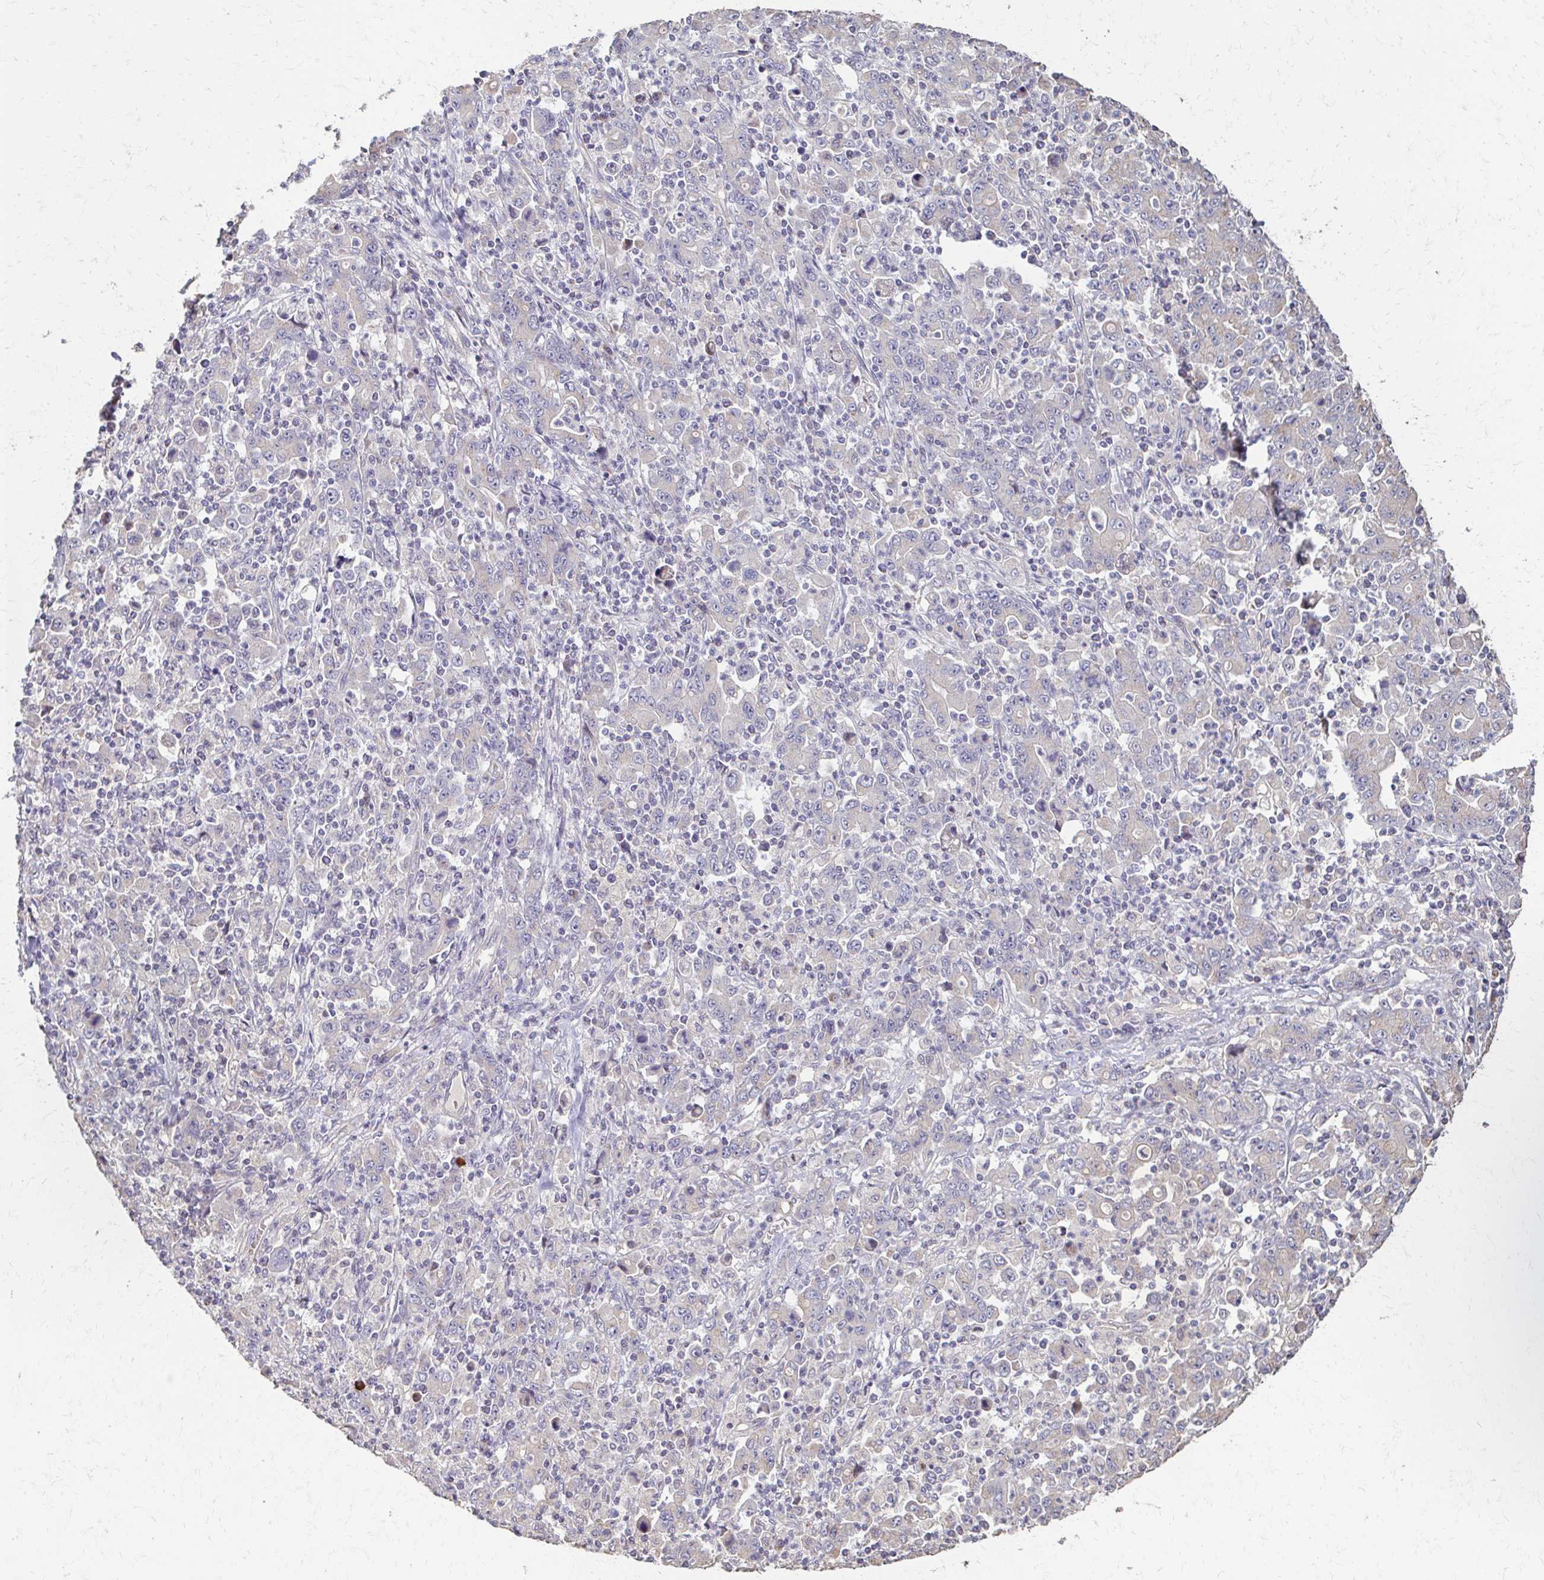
{"staining": {"intensity": "negative", "quantity": "none", "location": "none"}, "tissue": "stomach cancer", "cell_type": "Tumor cells", "image_type": "cancer", "snomed": [{"axis": "morphology", "description": "Adenocarcinoma, NOS"}, {"axis": "topography", "description": "Stomach, upper"}], "caption": "An image of human stomach adenocarcinoma is negative for staining in tumor cells. The staining is performed using DAB brown chromogen with nuclei counter-stained in using hematoxylin.", "gene": "IL18BP", "patient": {"sex": "male", "age": 69}}